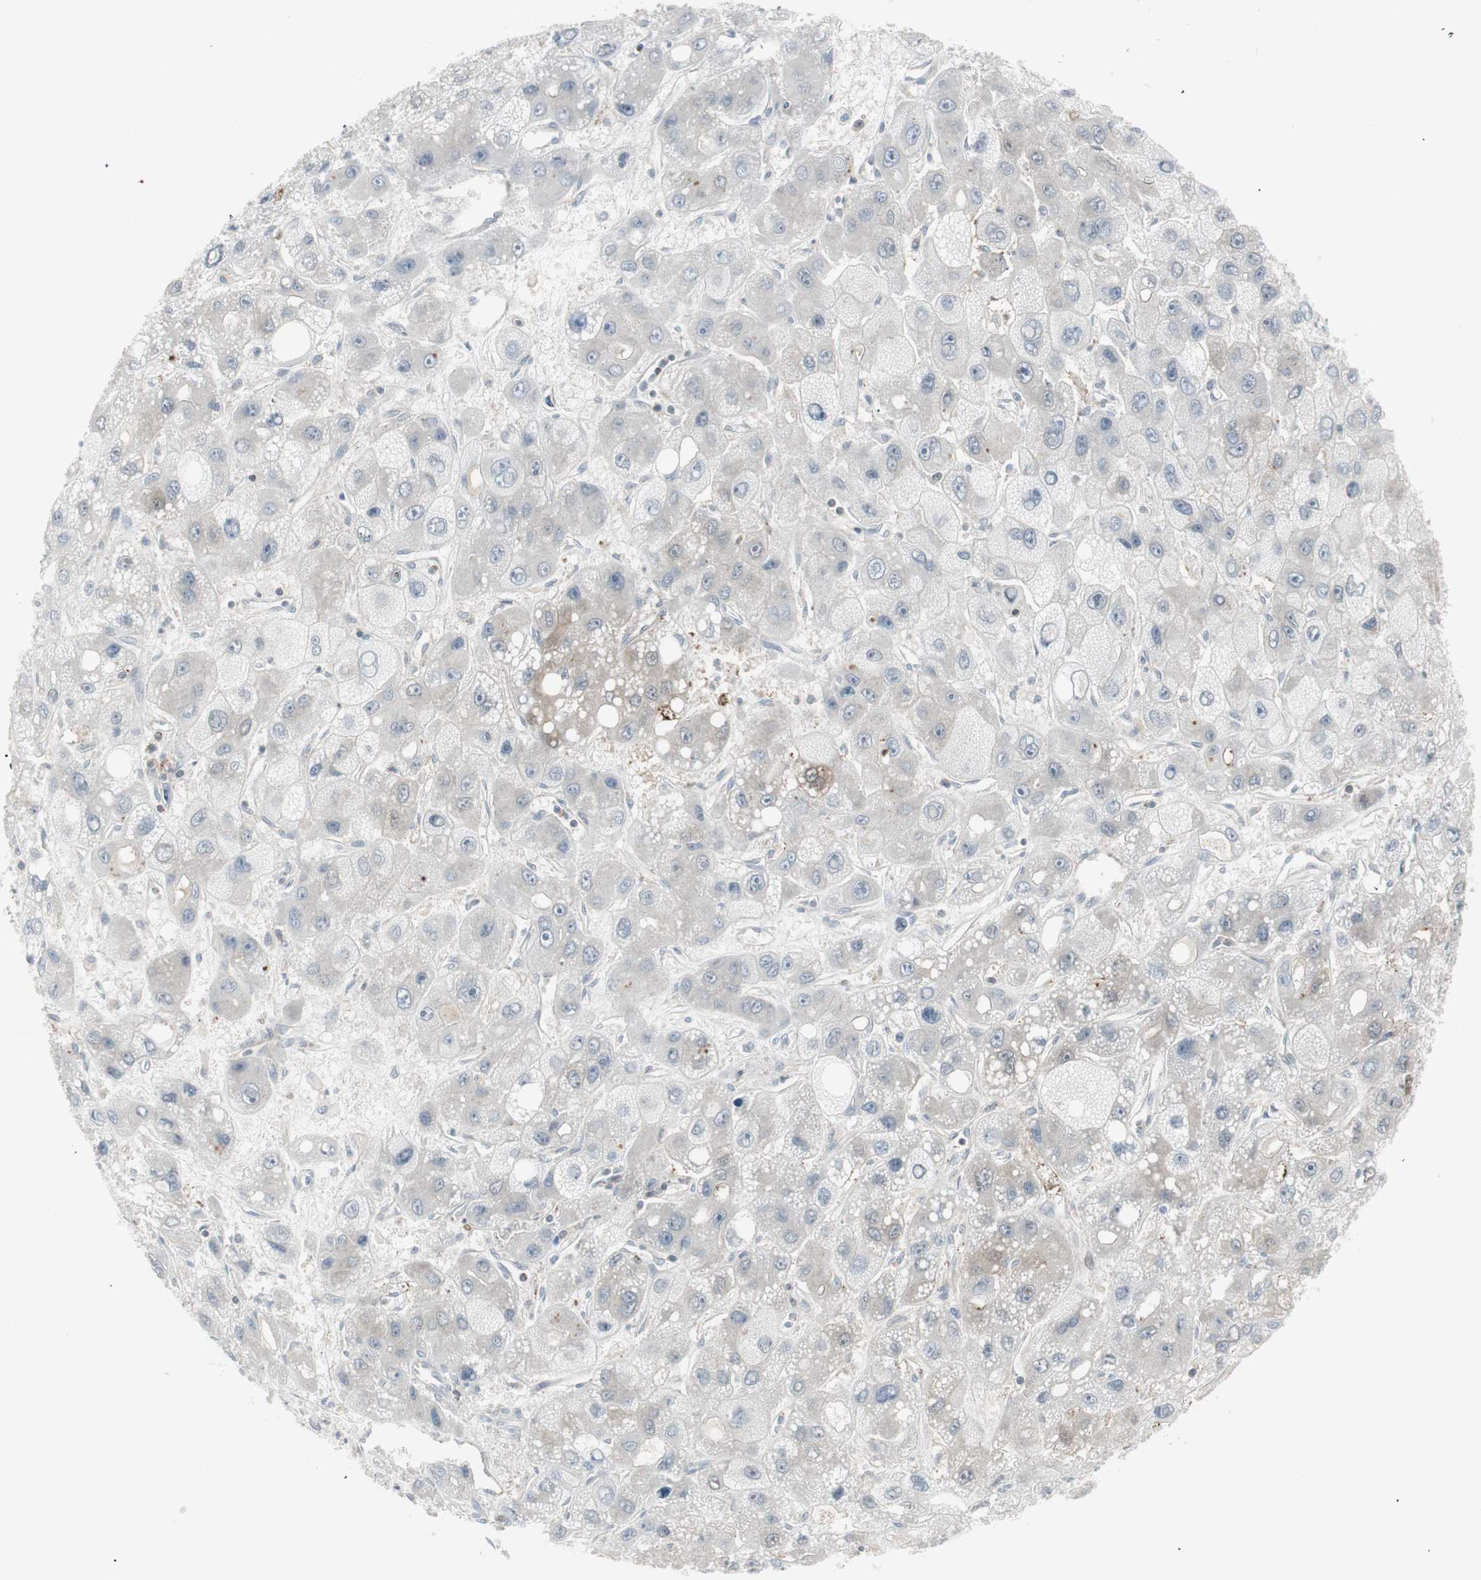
{"staining": {"intensity": "negative", "quantity": "none", "location": "none"}, "tissue": "liver cancer", "cell_type": "Tumor cells", "image_type": "cancer", "snomed": [{"axis": "morphology", "description": "Carcinoma, Hepatocellular, NOS"}, {"axis": "topography", "description": "Liver"}], "caption": "Image shows no significant protein positivity in tumor cells of liver cancer.", "gene": "MAP4K4", "patient": {"sex": "male", "age": 55}}